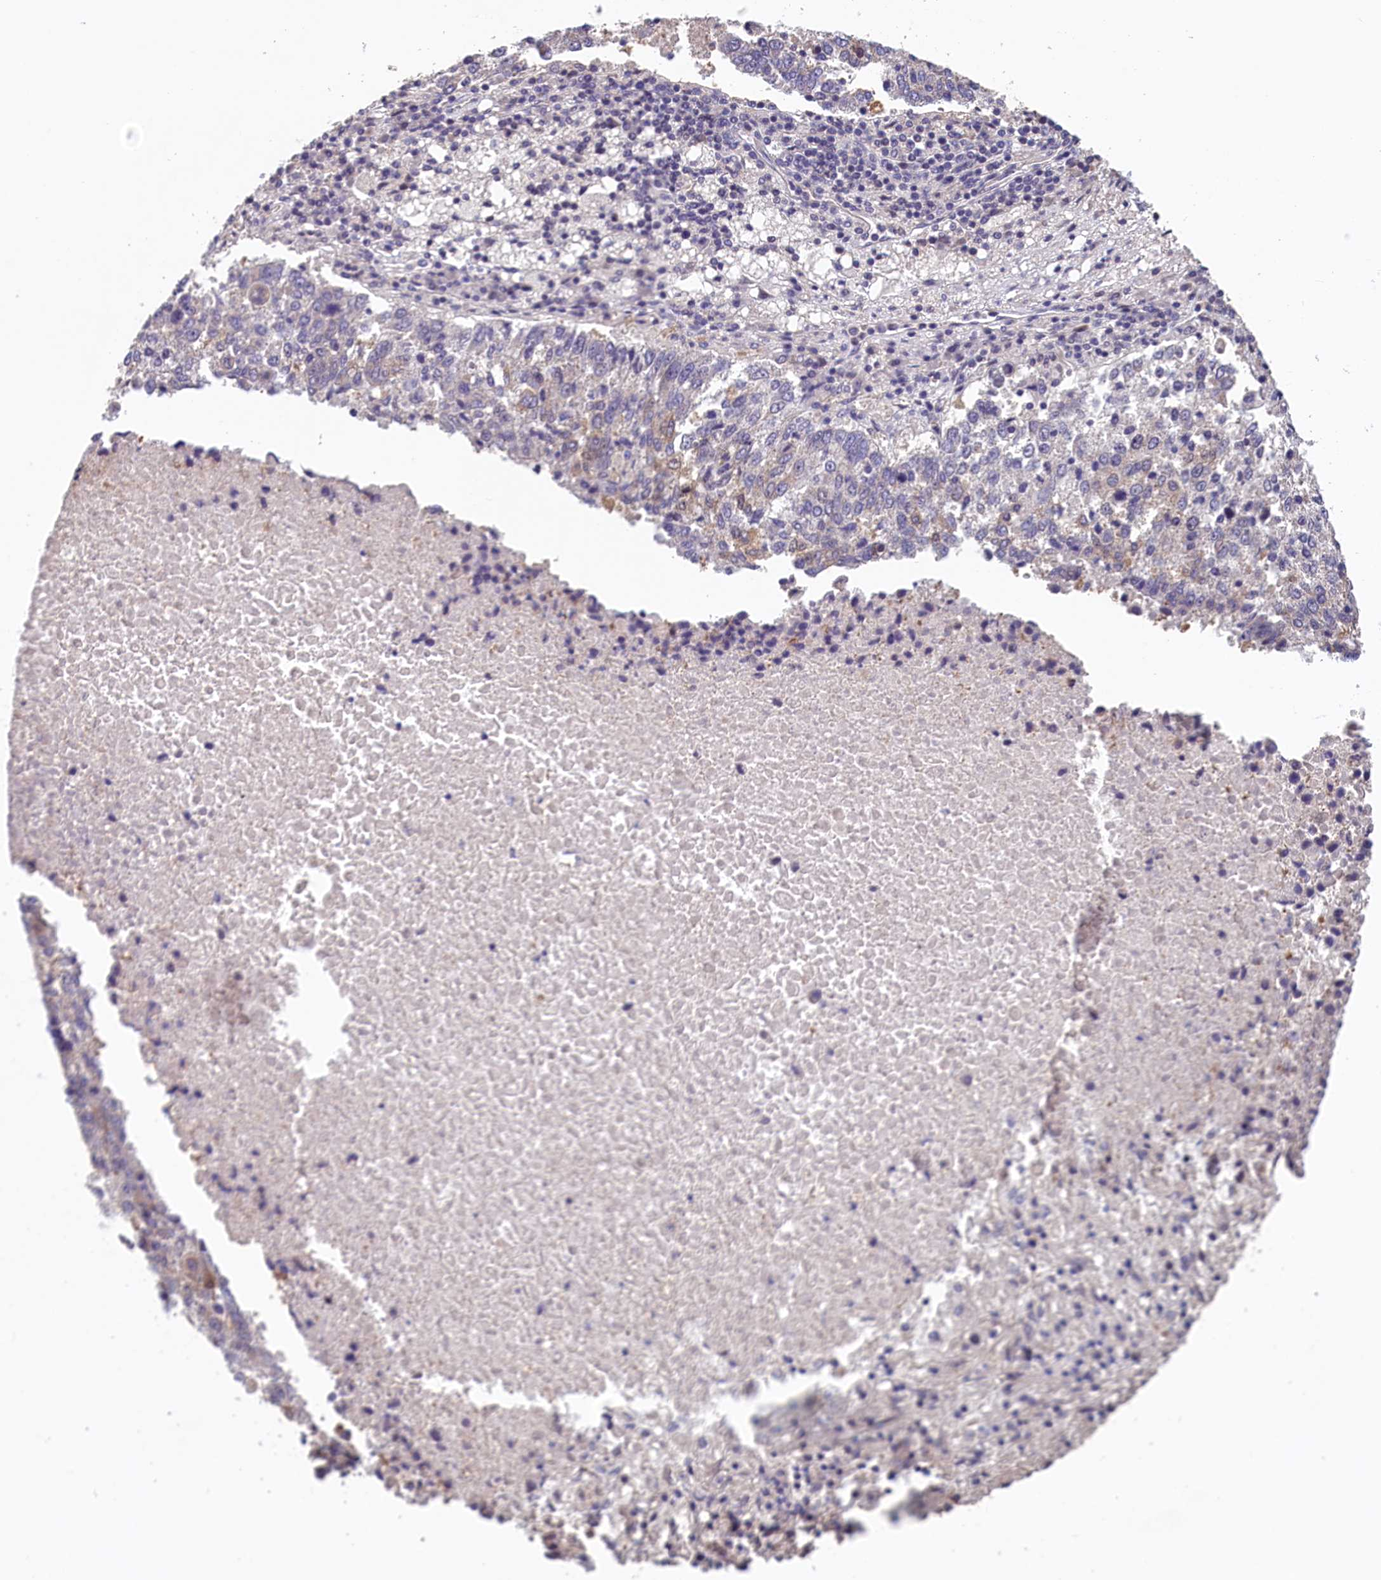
{"staining": {"intensity": "negative", "quantity": "none", "location": "none"}, "tissue": "lung cancer", "cell_type": "Tumor cells", "image_type": "cancer", "snomed": [{"axis": "morphology", "description": "Squamous cell carcinoma, NOS"}, {"axis": "topography", "description": "Lung"}], "caption": "Squamous cell carcinoma (lung) was stained to show a protein in brown. There is no significant expression in tumor cells.", "gene": "TMEM116", "patient": {"sex": "male", "age": 73}}